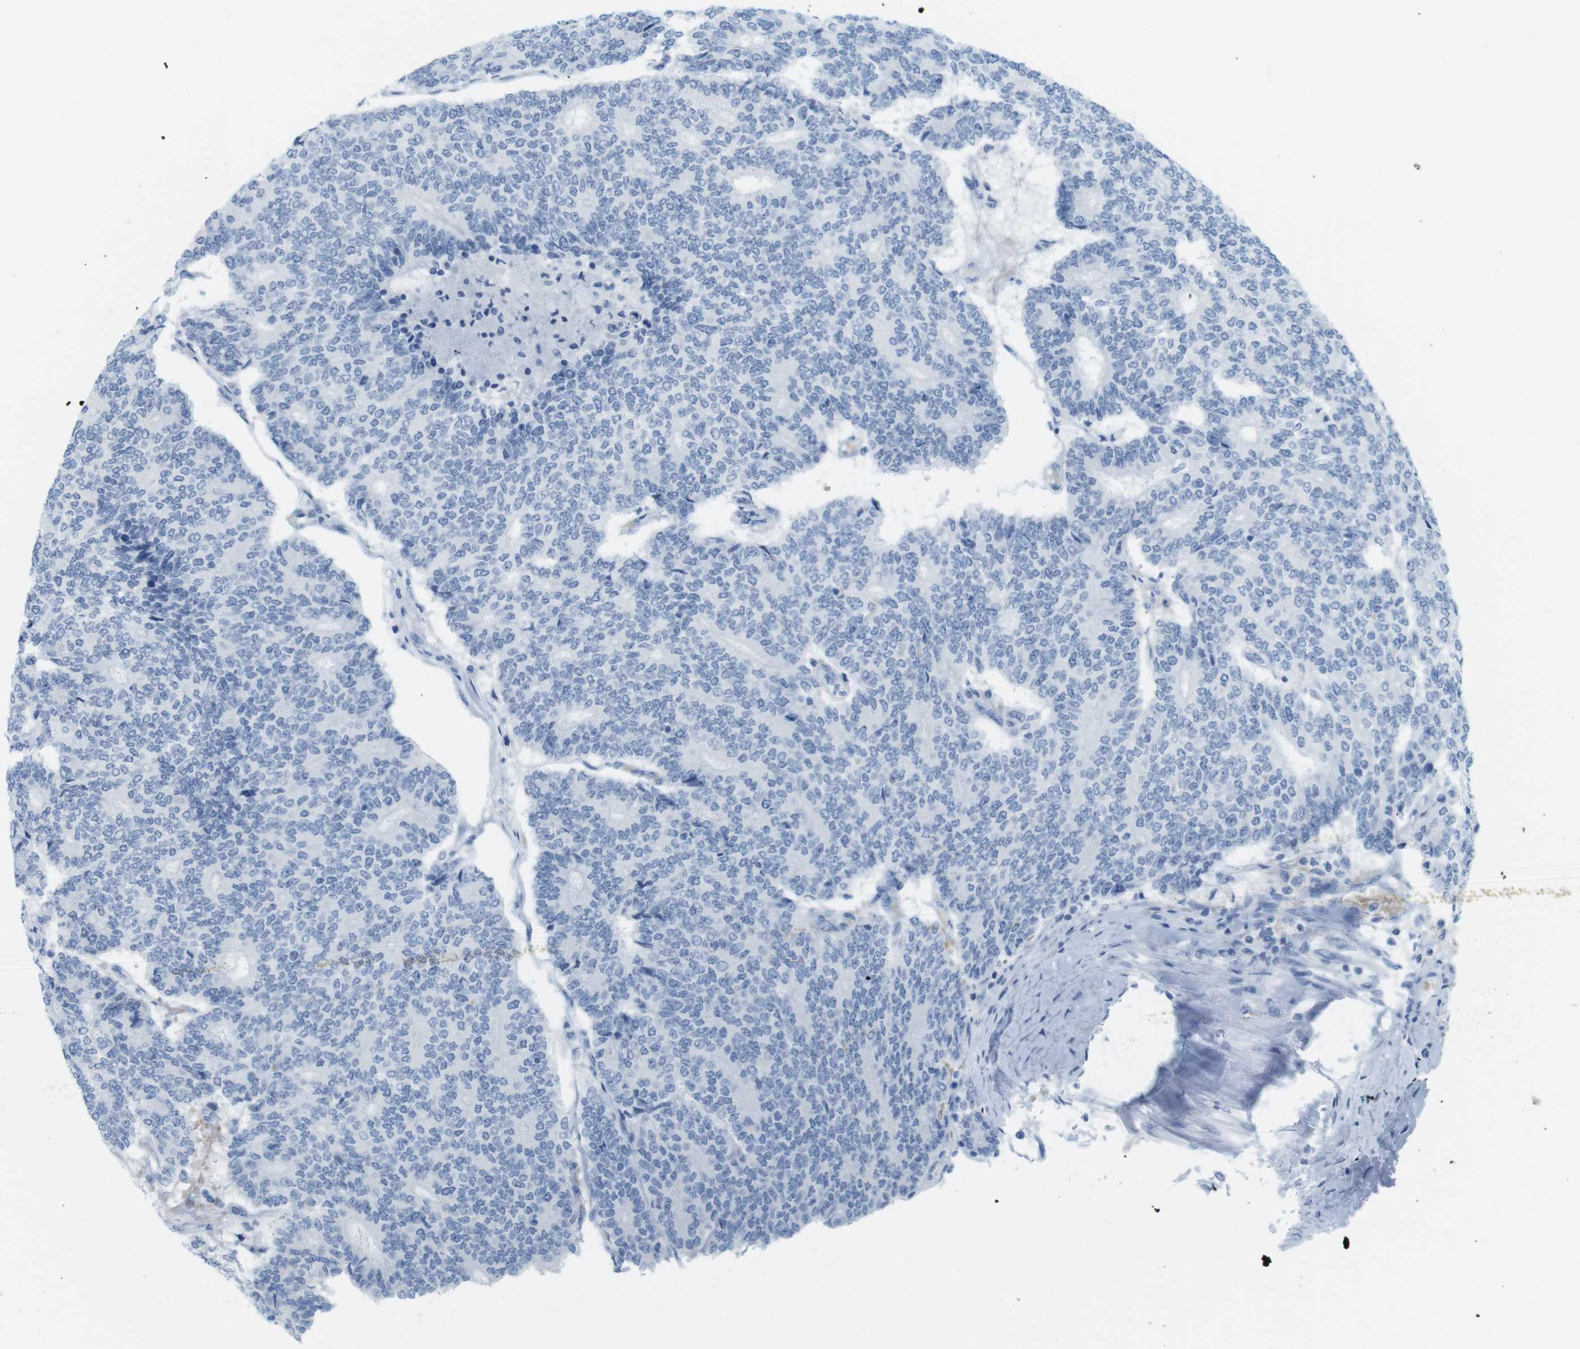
{"staining": {"intensity": "negative", "quantity": "none", "location": "none"}, "tissue": "prostate cancer", "cell_type": "Tumor cells", "image_type": "cancer", "snomed": [{"axis": "morphology", "description": "Normal tissue, NOS"}, {"axis": "morphology", "description": "Adenocarcinoma, High grade"}, {"axis": "topography", "description": "Prostate"}, {"axis": "topography", "description": "Seminal veicle"}], "caption": "The immunohistochemistry image has no significant expression in tumor cells of prostate cancer (high-grade adenocarcinoma) tissue.", "gene": "TNNT2", "patient": {"sex": "male", "age": 55}}